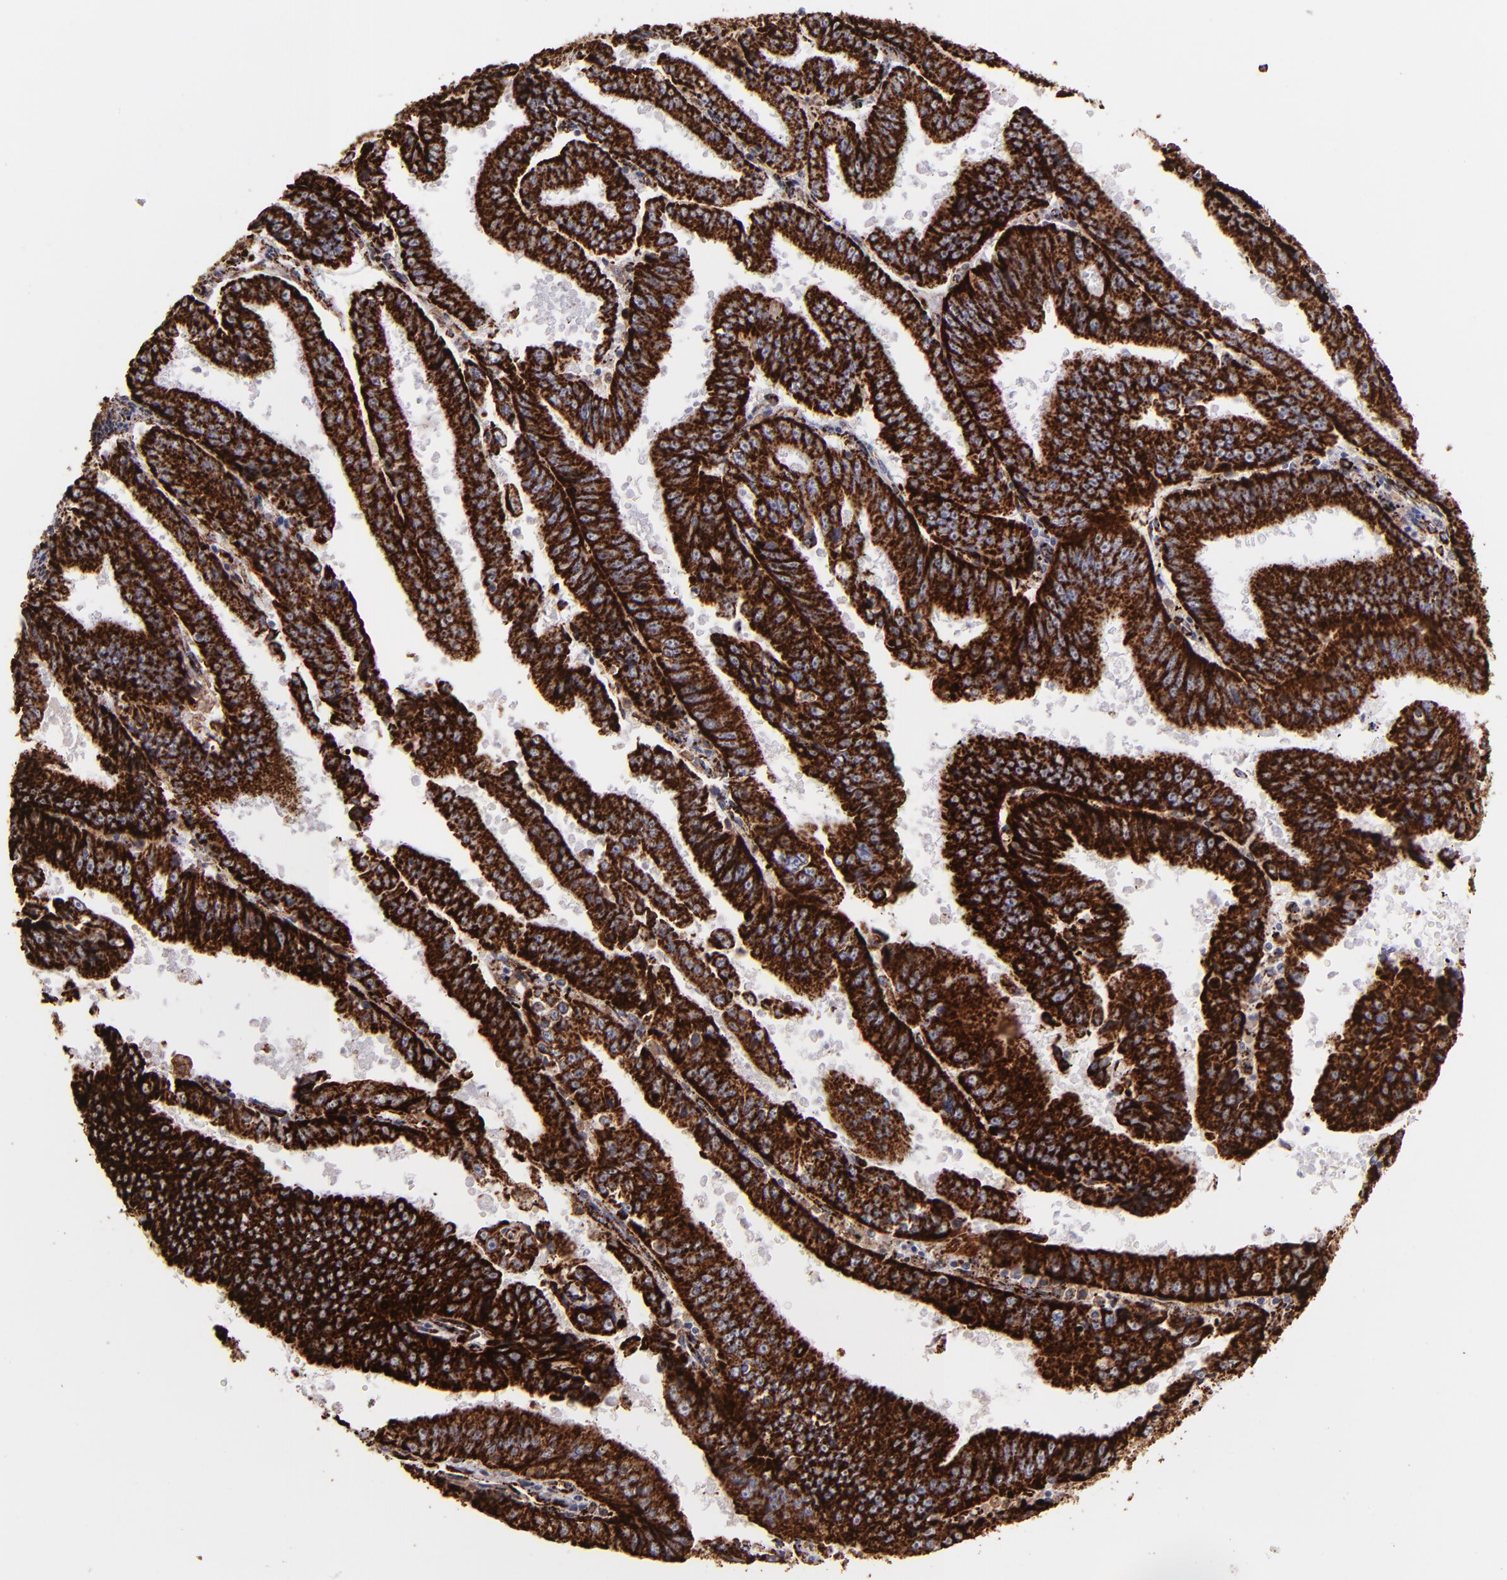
{"staining": {"intensity": "strong", "quantity": ">75%", "location": "cytoplasmic/membranous"}, "tissue": "endometrial cancer", "cell_type": "Tumor cells", "image_type": "cancer", "snomed": [{"axis": "morphology", "description": "Adenocarcinoma, NOS"}, {"axis": "topography", "description": "Endometrium"}], "caption": "Endometrial cancer was stained to show a protein in brown. There is high levels of strong cytoplasmic/membranous staining in approximately >75% of tumor cells.", "gene": "MAOB", "patient": {"sex": "female", "age": 66}}